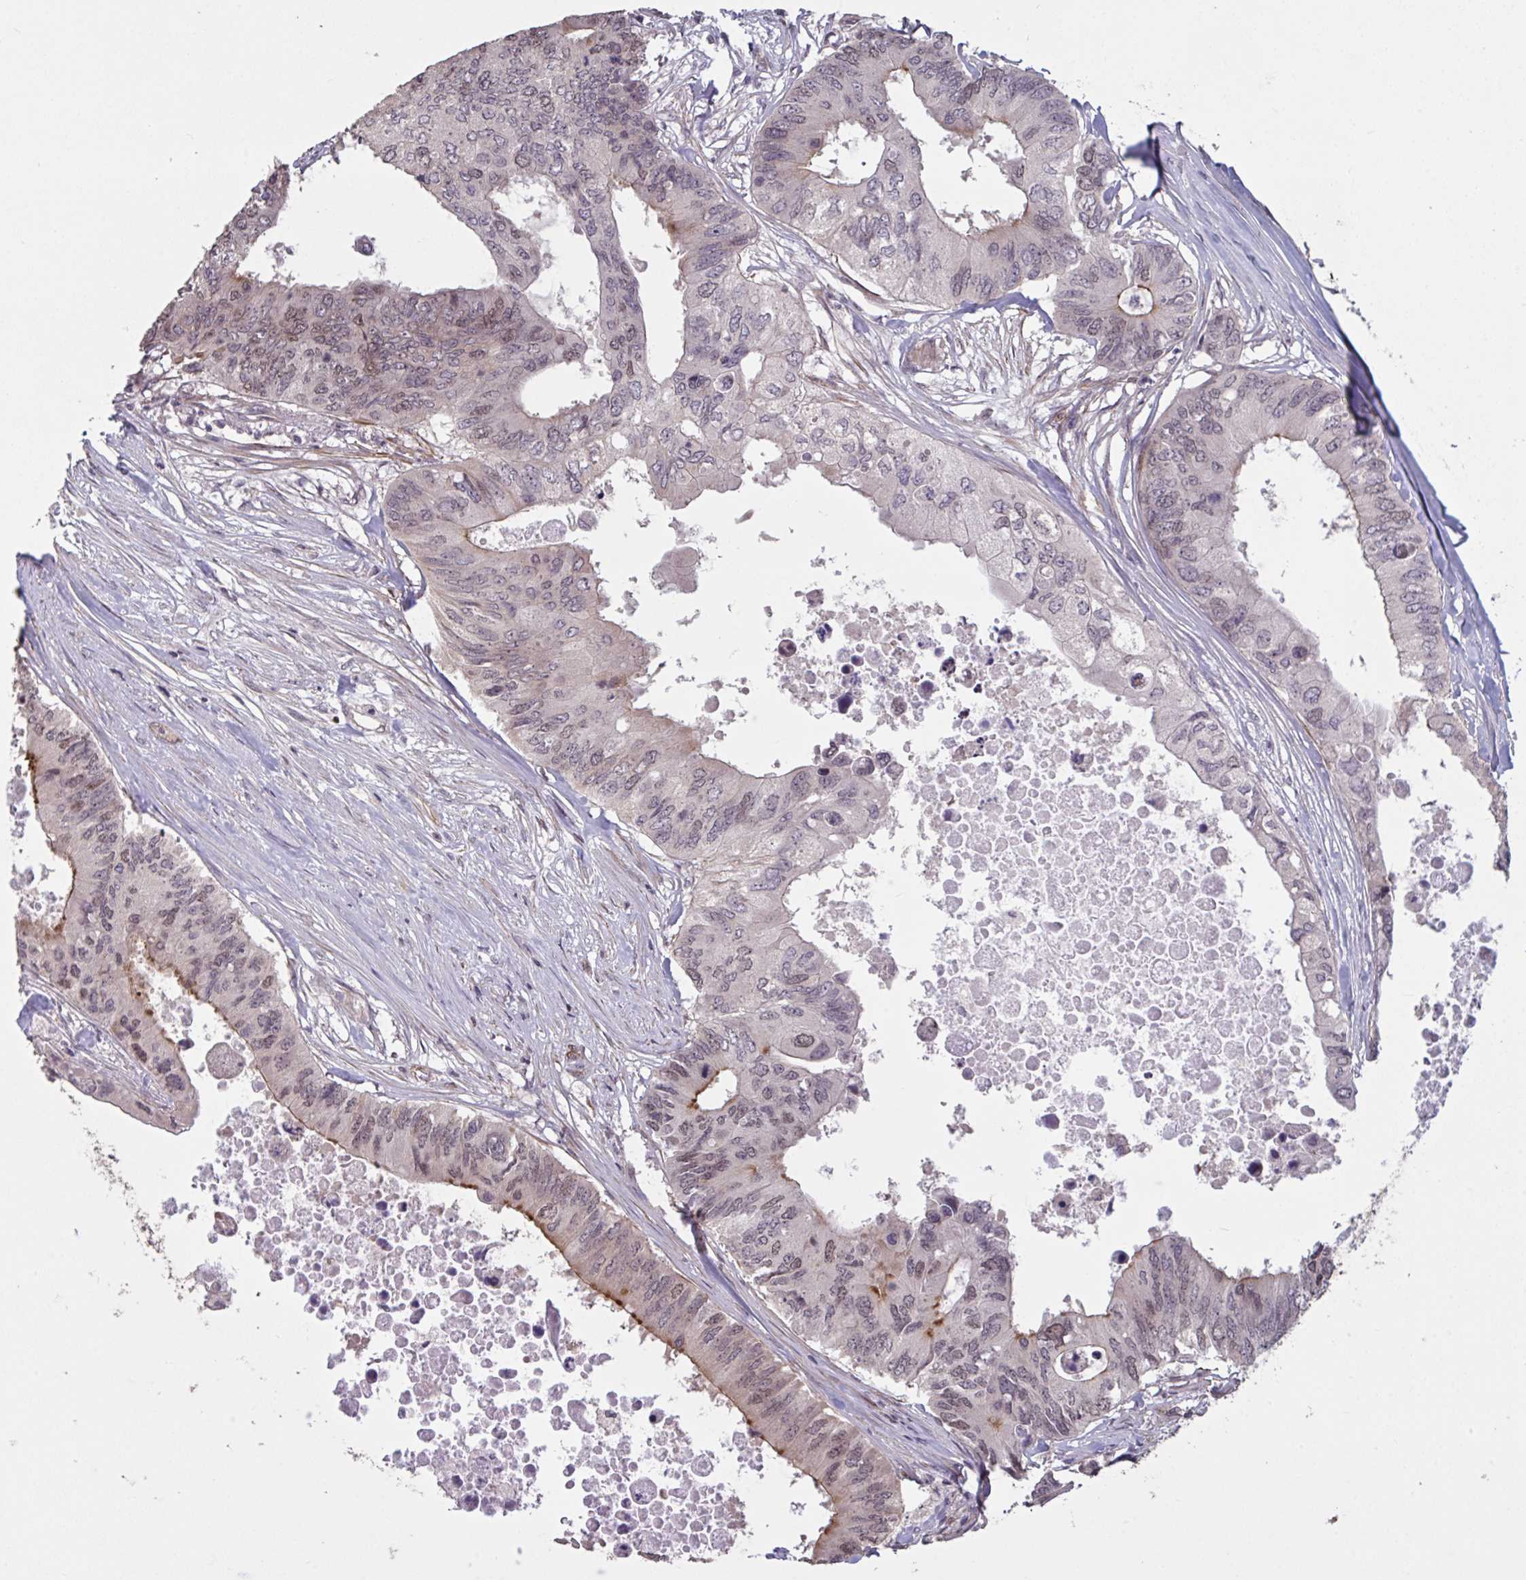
{"staining": {"intensity": "moderate", "quantity": "<25%", "location": "nuclear"}, "tissue": "colorectal cancer", "cell_type": "Tumor cells", "image_type": "cancer", "snomed": [{"axis": "morphology", "description": "Adenocarcinoma, NOS"}, {"axis": "topography", "description": "Colon"}], "caption": "A histopathology image of colorectal cancer (adenocarcinoma) stained for a protein reveals moderate nuclear brown staining in tumor cells.", "gene": "IPO5", "patient": {"sex": "male", "age": 71}}